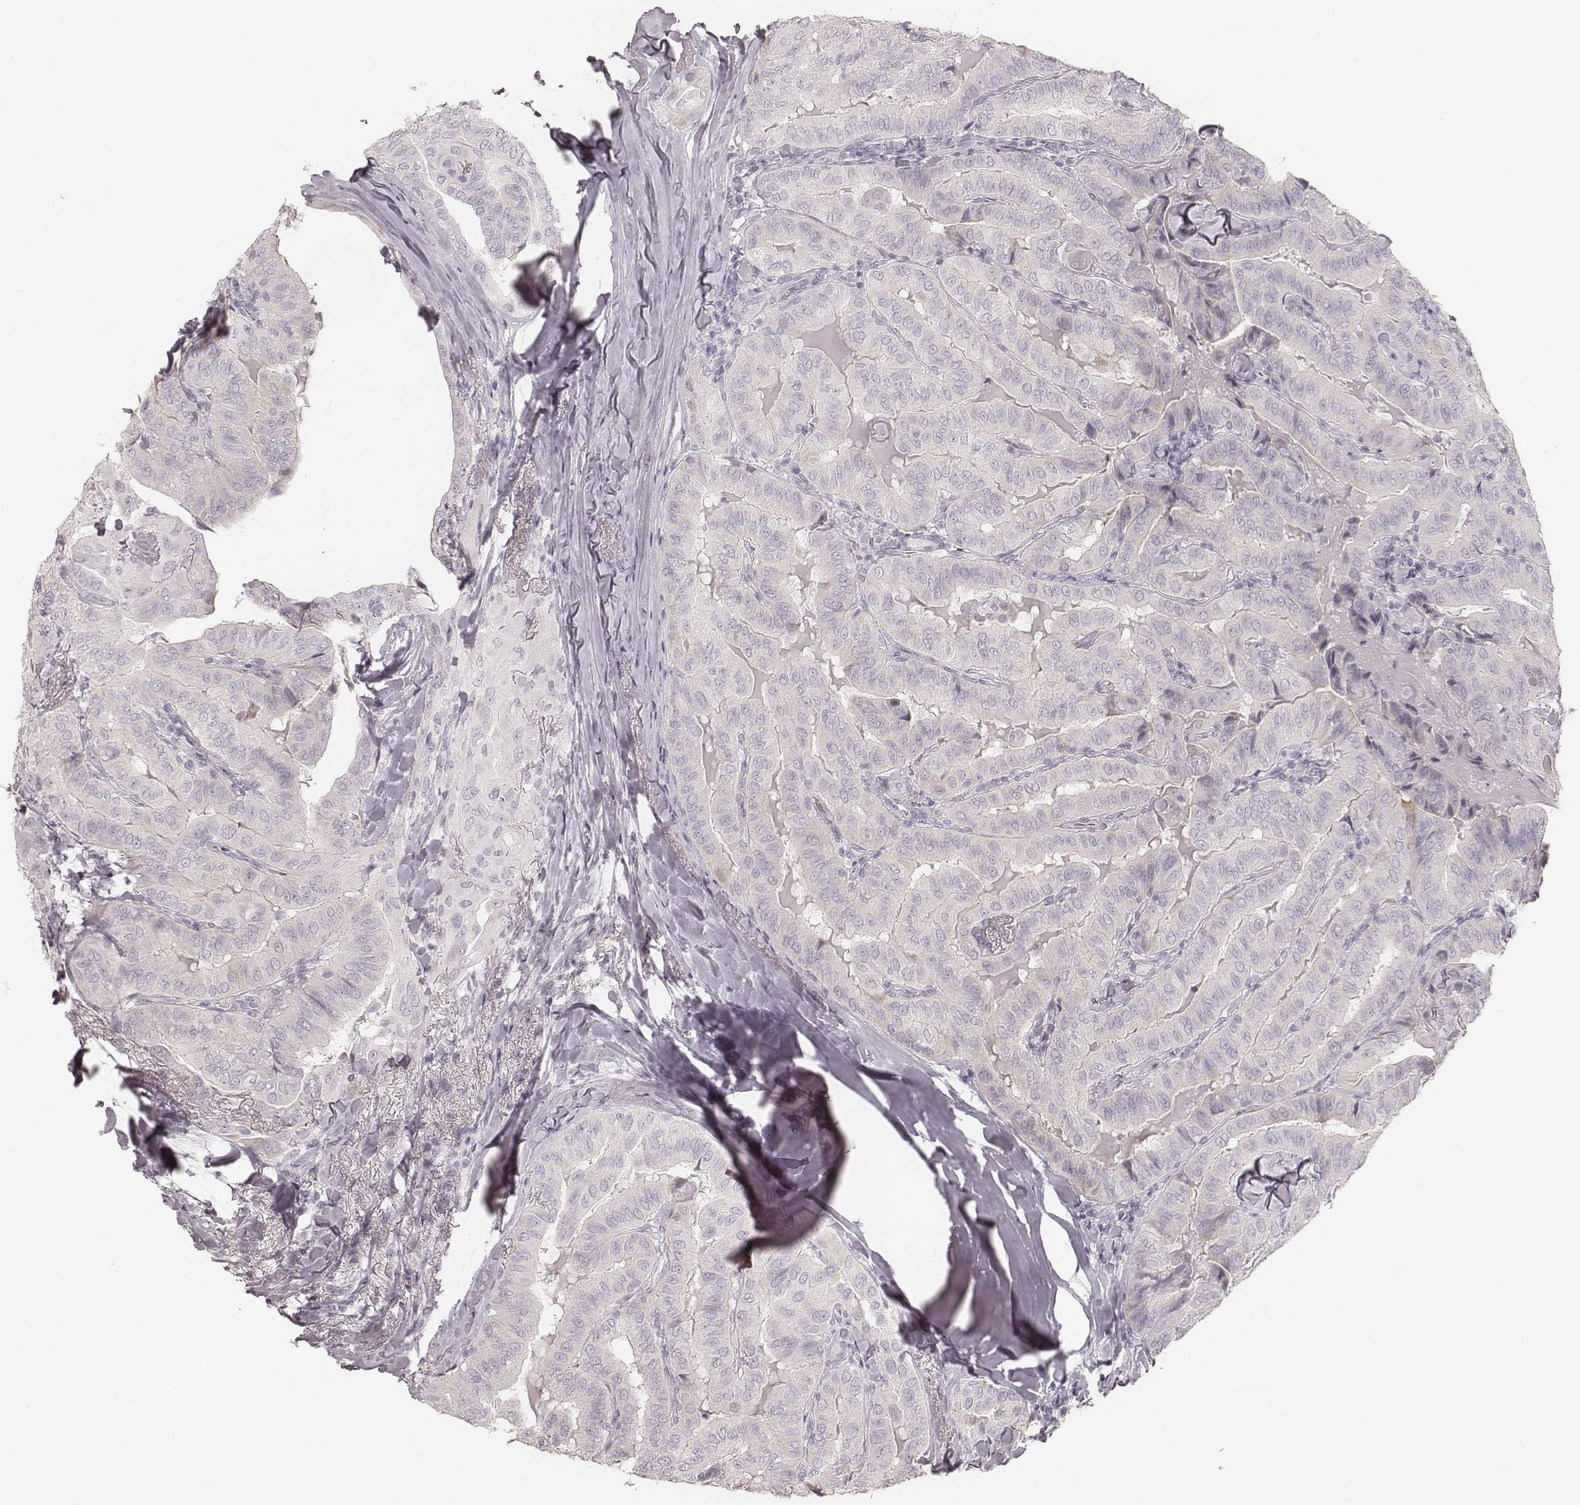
{"staining": {"intensity": "negative", "quantity": "none", "location": "none"}, "tissue": "thyroid cancer", "cell_type": "Tumor cells", "image_type": "cancer", "snomed": [{"axis": "morphology", "description": "Papillary adenocarcinoma, NOS"}, {"axis": "topography", "description": "Thyroid gland"}], "caption": "IHC micrograph of papillary adenocarcinoma (thyroid) stained for a protein (brown), which shows no positivity in tumor cells.", "gene": "KRT31", "patient": {"sex": "female", "age": 68}}